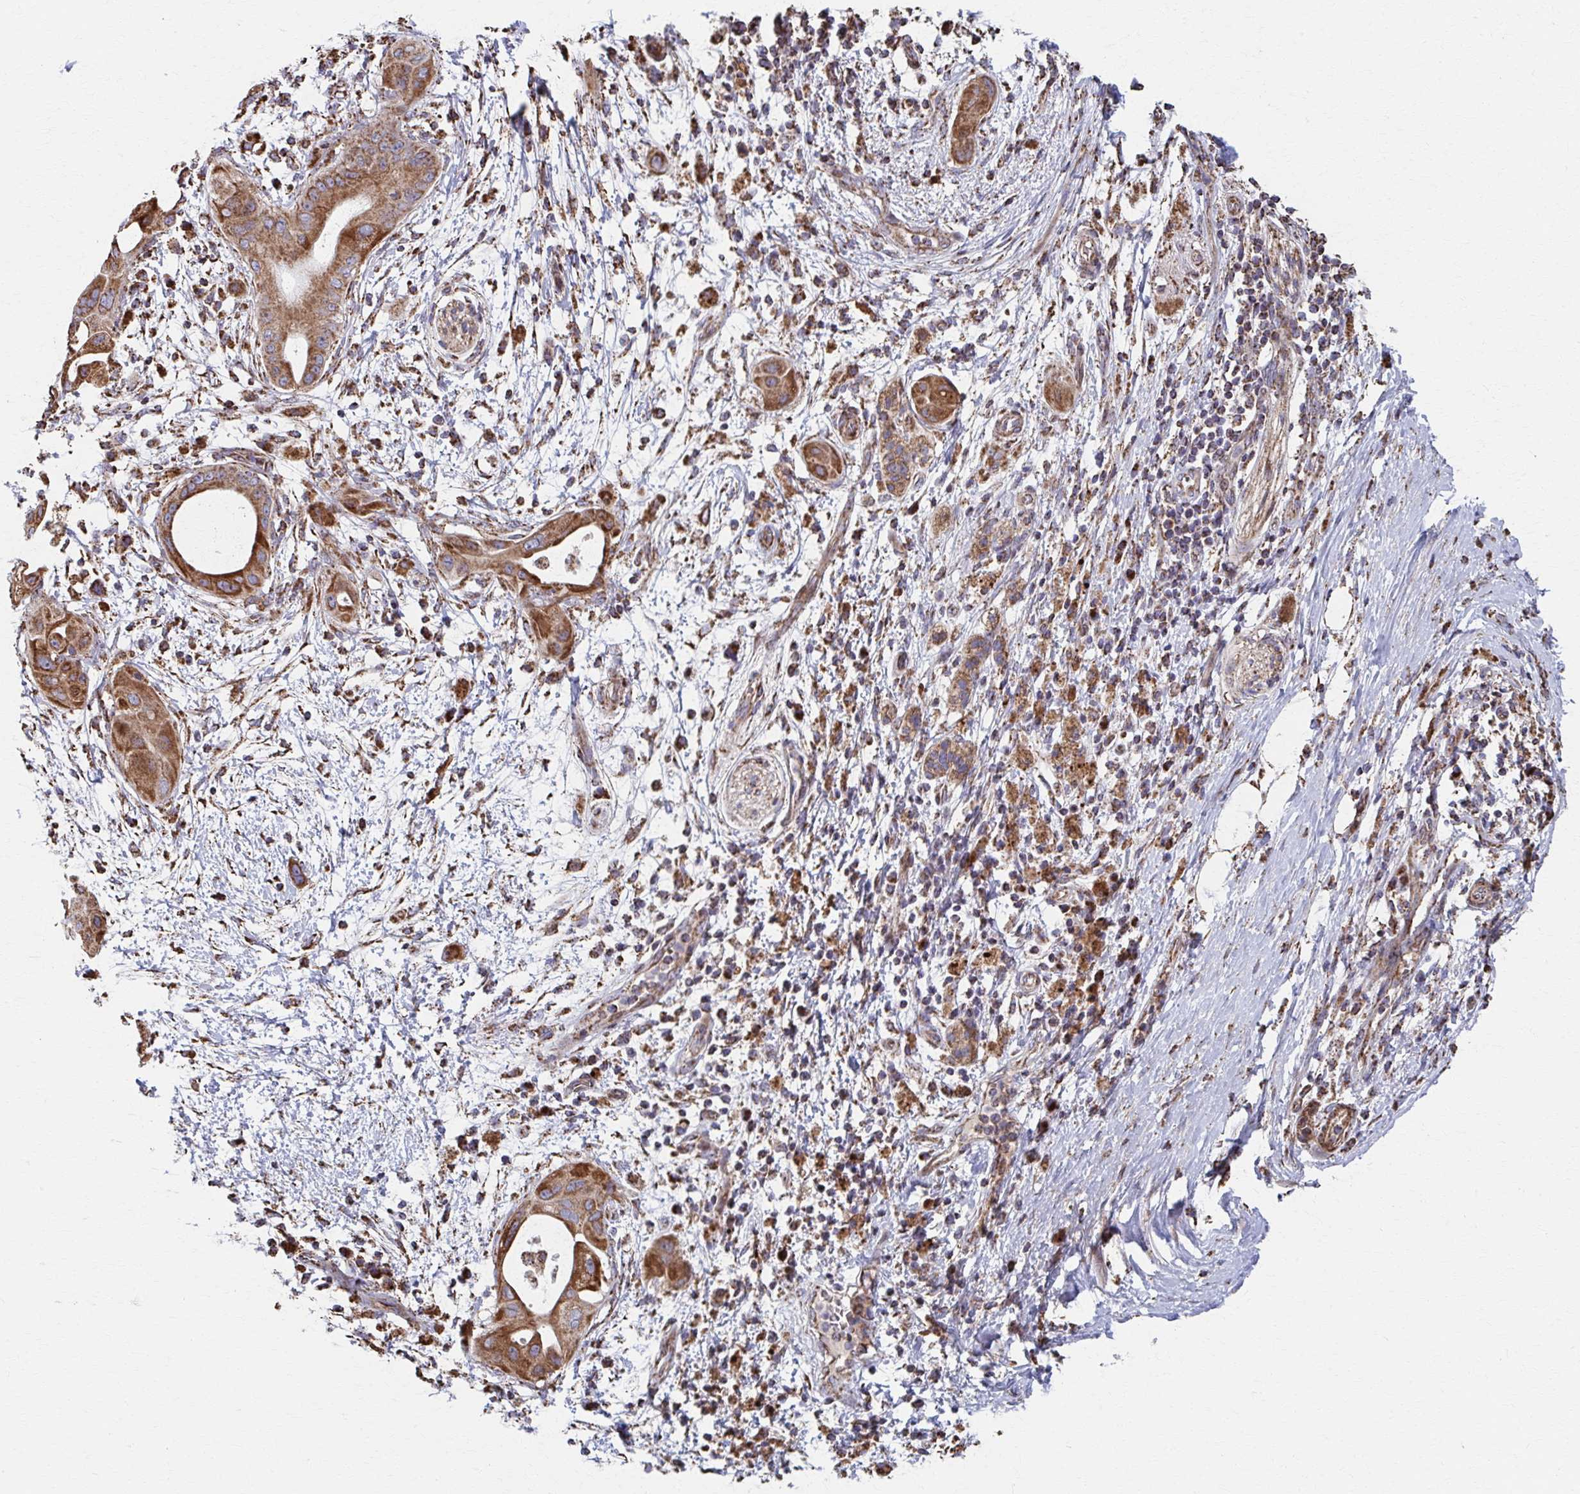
{"staining": {"intensity": "moderate", "quantity": ">75%", "location": "cytoplasmic/membranous"}, "tissue": "pancreatic cancer", "cell_type": "Tumor cells", "image_type": "cancer", "snomed": [{"axis": "morphology", "description": "Adenocarcinoma, NOS"}, {"axis": "topography", "description": "Pancreas"}], "caption": "An immunohistochemistry micrograph of neoplastic tissue is shown. Protein staining in brown shows moderate cytoplasmic/membranous positivity in adenocarcinoma (pancreatic) within tumor cells.", "gene": "SAT1", "patient": {"sex": "male", "age": 68}}